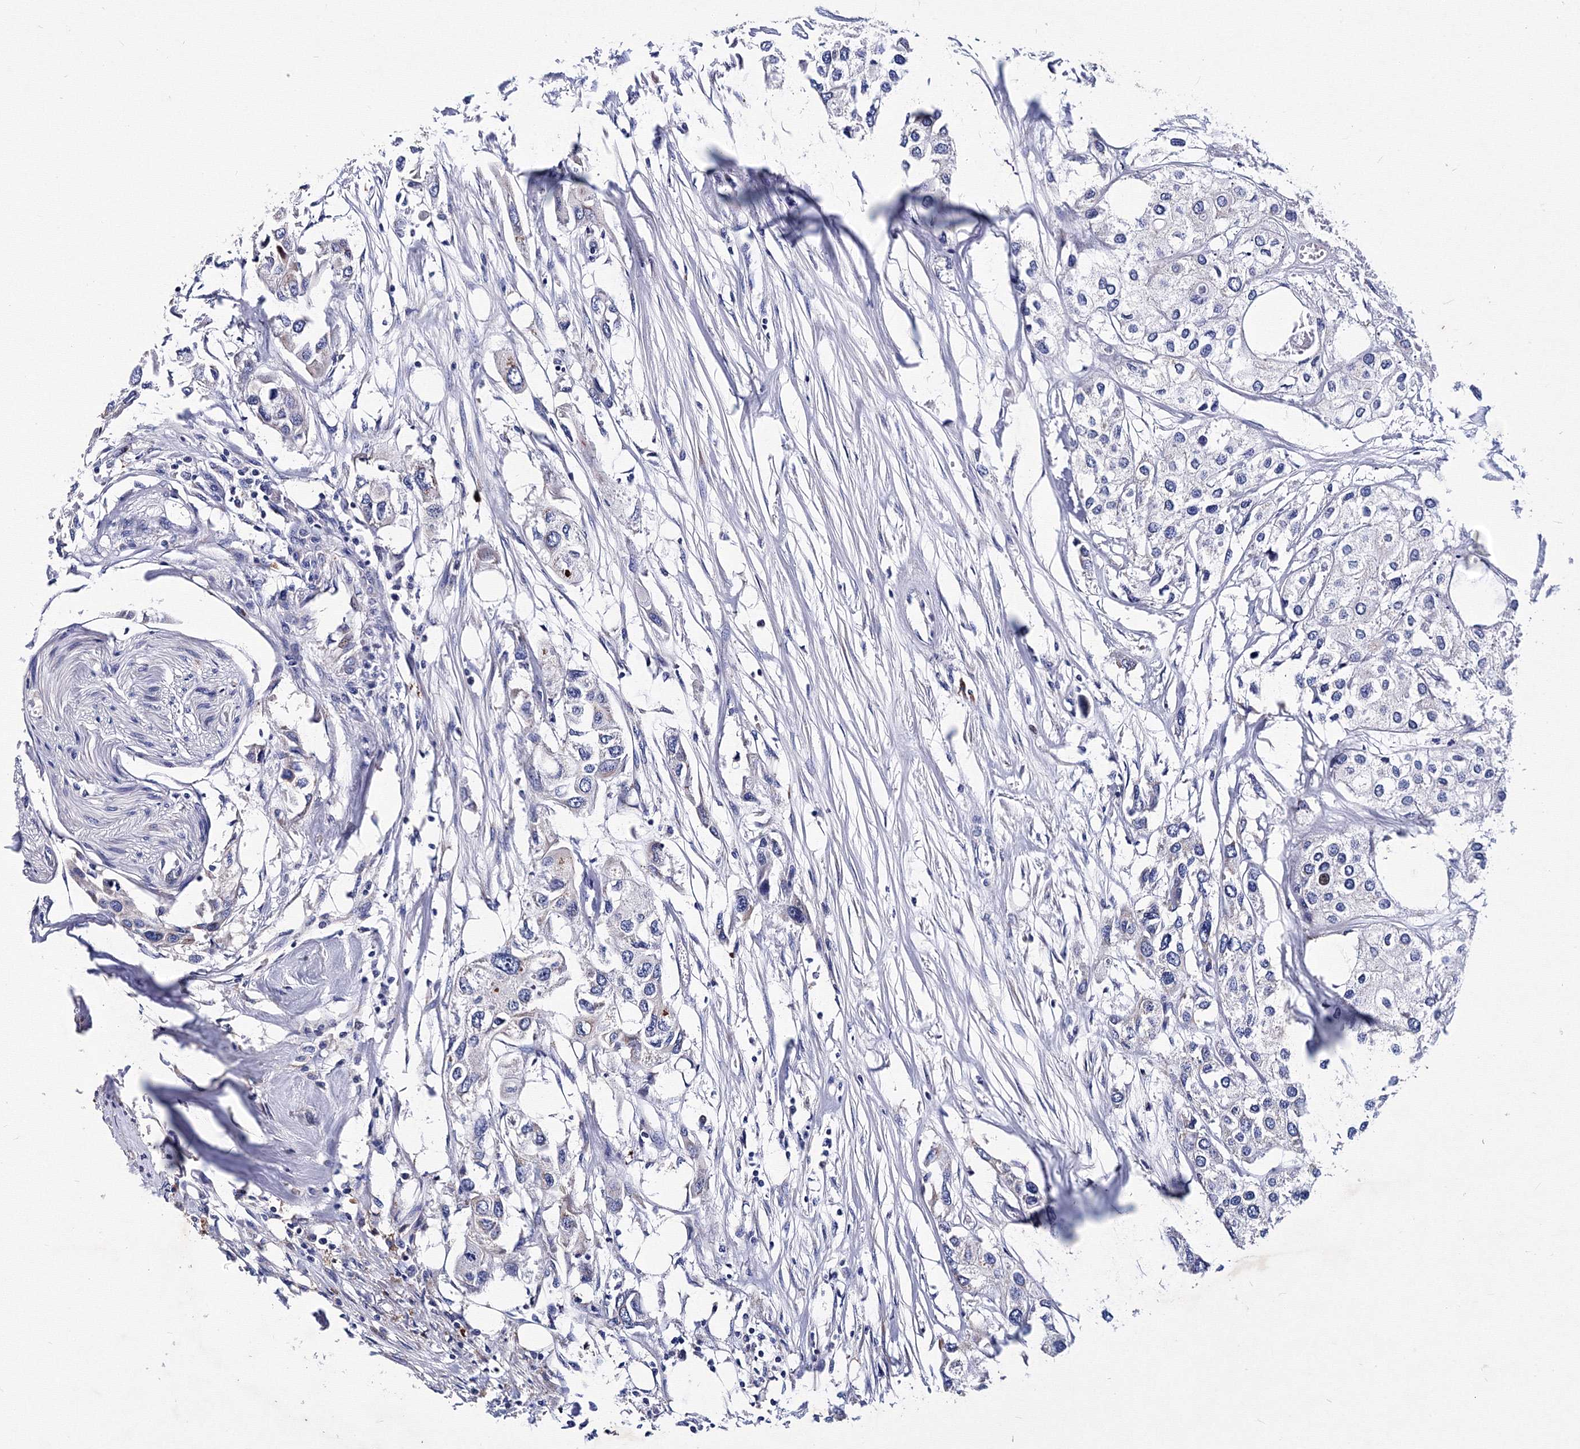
{"staining": {"intensity": "negative", "quantity": "none", "location": "none"}, "tissue": "urothelial cancer", "cell_type": "Tumor cells", "image_type": "cancer", "snomed": [{"axis": "morphology", "description": "Urothelial carcinoma, High grade"}, {"axis": "topography", "description": "Urinary bladder"}], "caption": "Immunohistochemistry (IHC) image of human urothelial cancer stained for a protein (brown), which shows no positivity in tumor cells.", "gene": "TRPM2", "patient": {"sex": "male", "age": 64}}